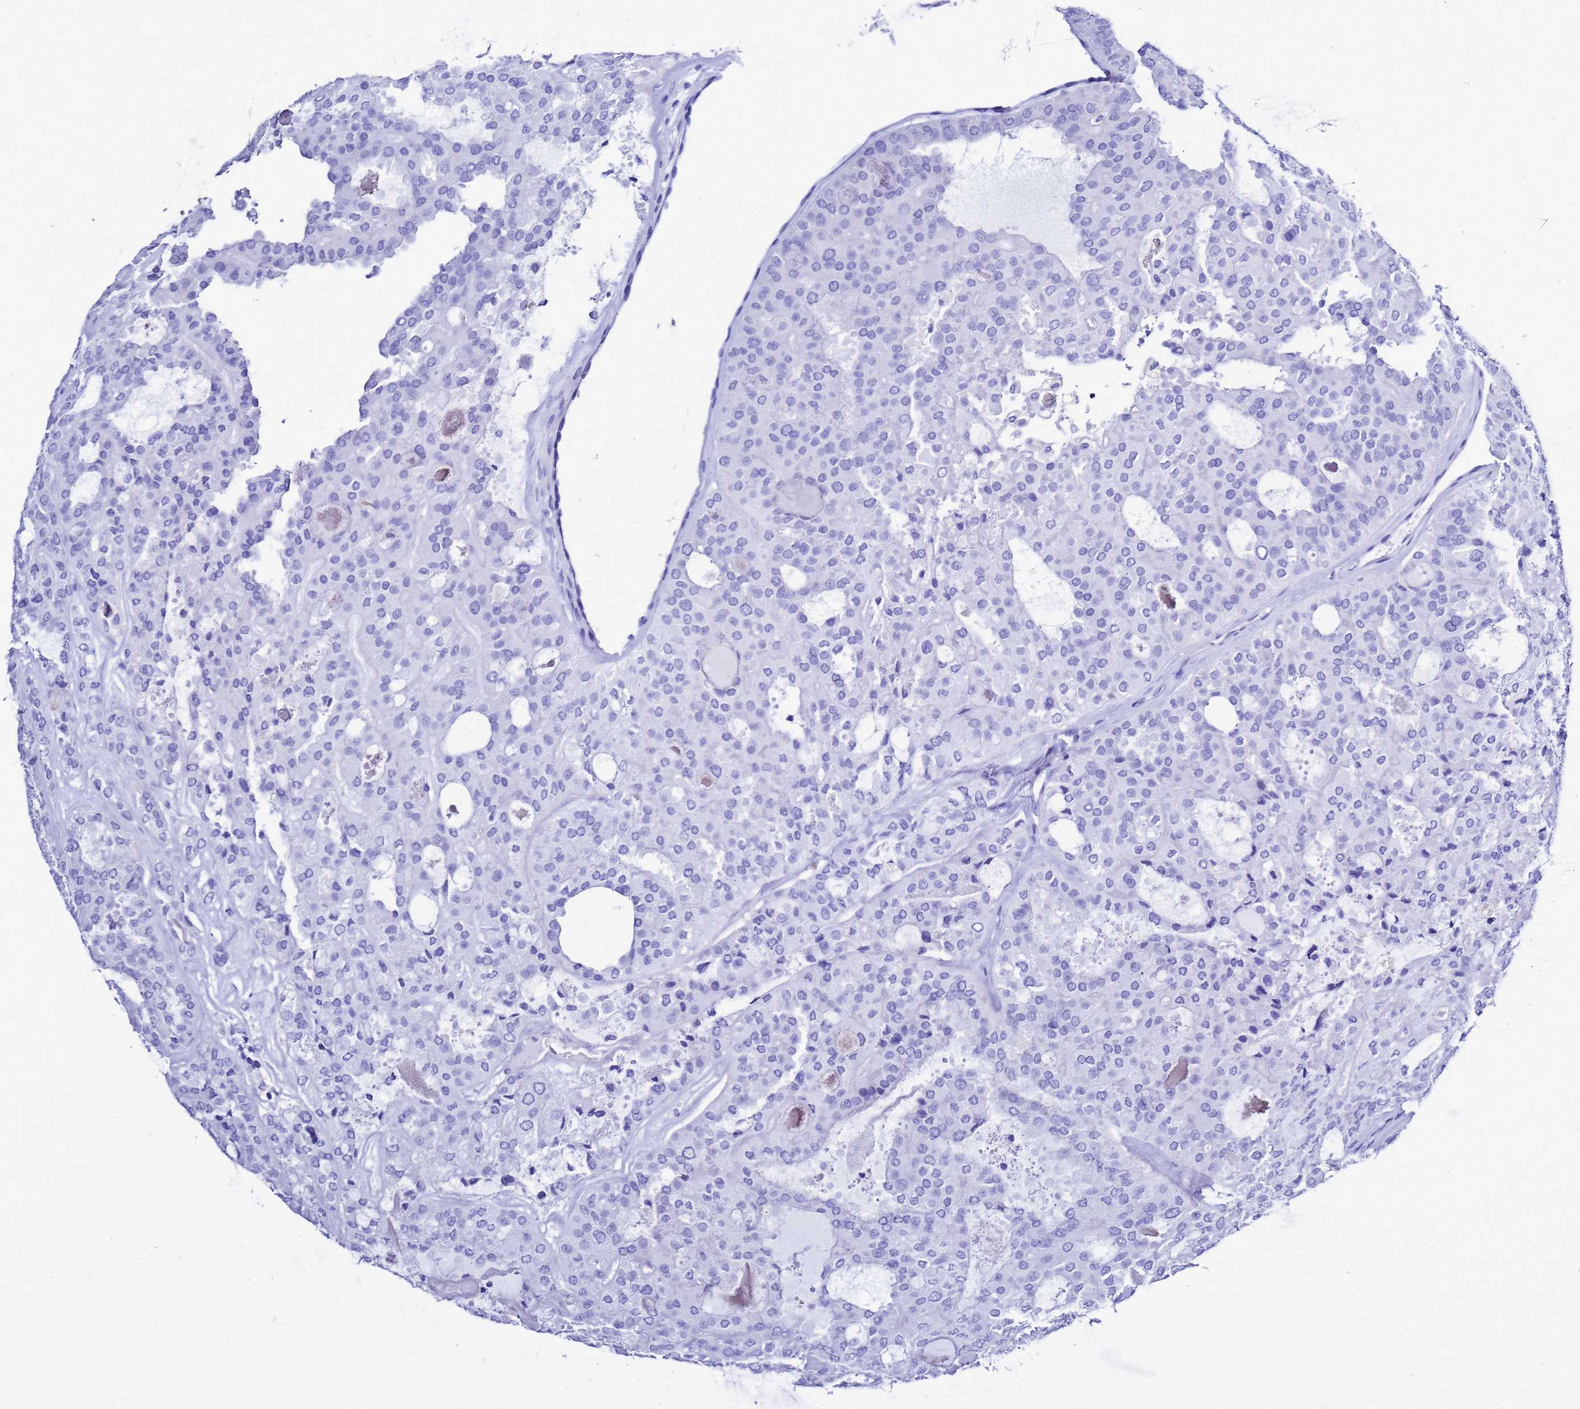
{"staining": {"intensity": "negative", "quantity": "none", "location": "none"}, "tissue": "thyroid cancer", "cell_type": "Tumor cells", "image_type": "cancer", "snomed": [{"axis": "morphology", "description": "Follicular adenoma carcinoma, NOS"}, {"axis": "topography", "description": "Thyroid gland"}], "caption": "Immunohistochemistry (IHC) histopathology image of human thyroid follicular adenoma carcinoma stained for a protein (brown), which reveals no positivity in tumor cells. (DAB (3,3'-diaminobenzidine) IHC, high magnification).", "gene": "LIPF", "patient": {"sex": "male", "age": 75}}